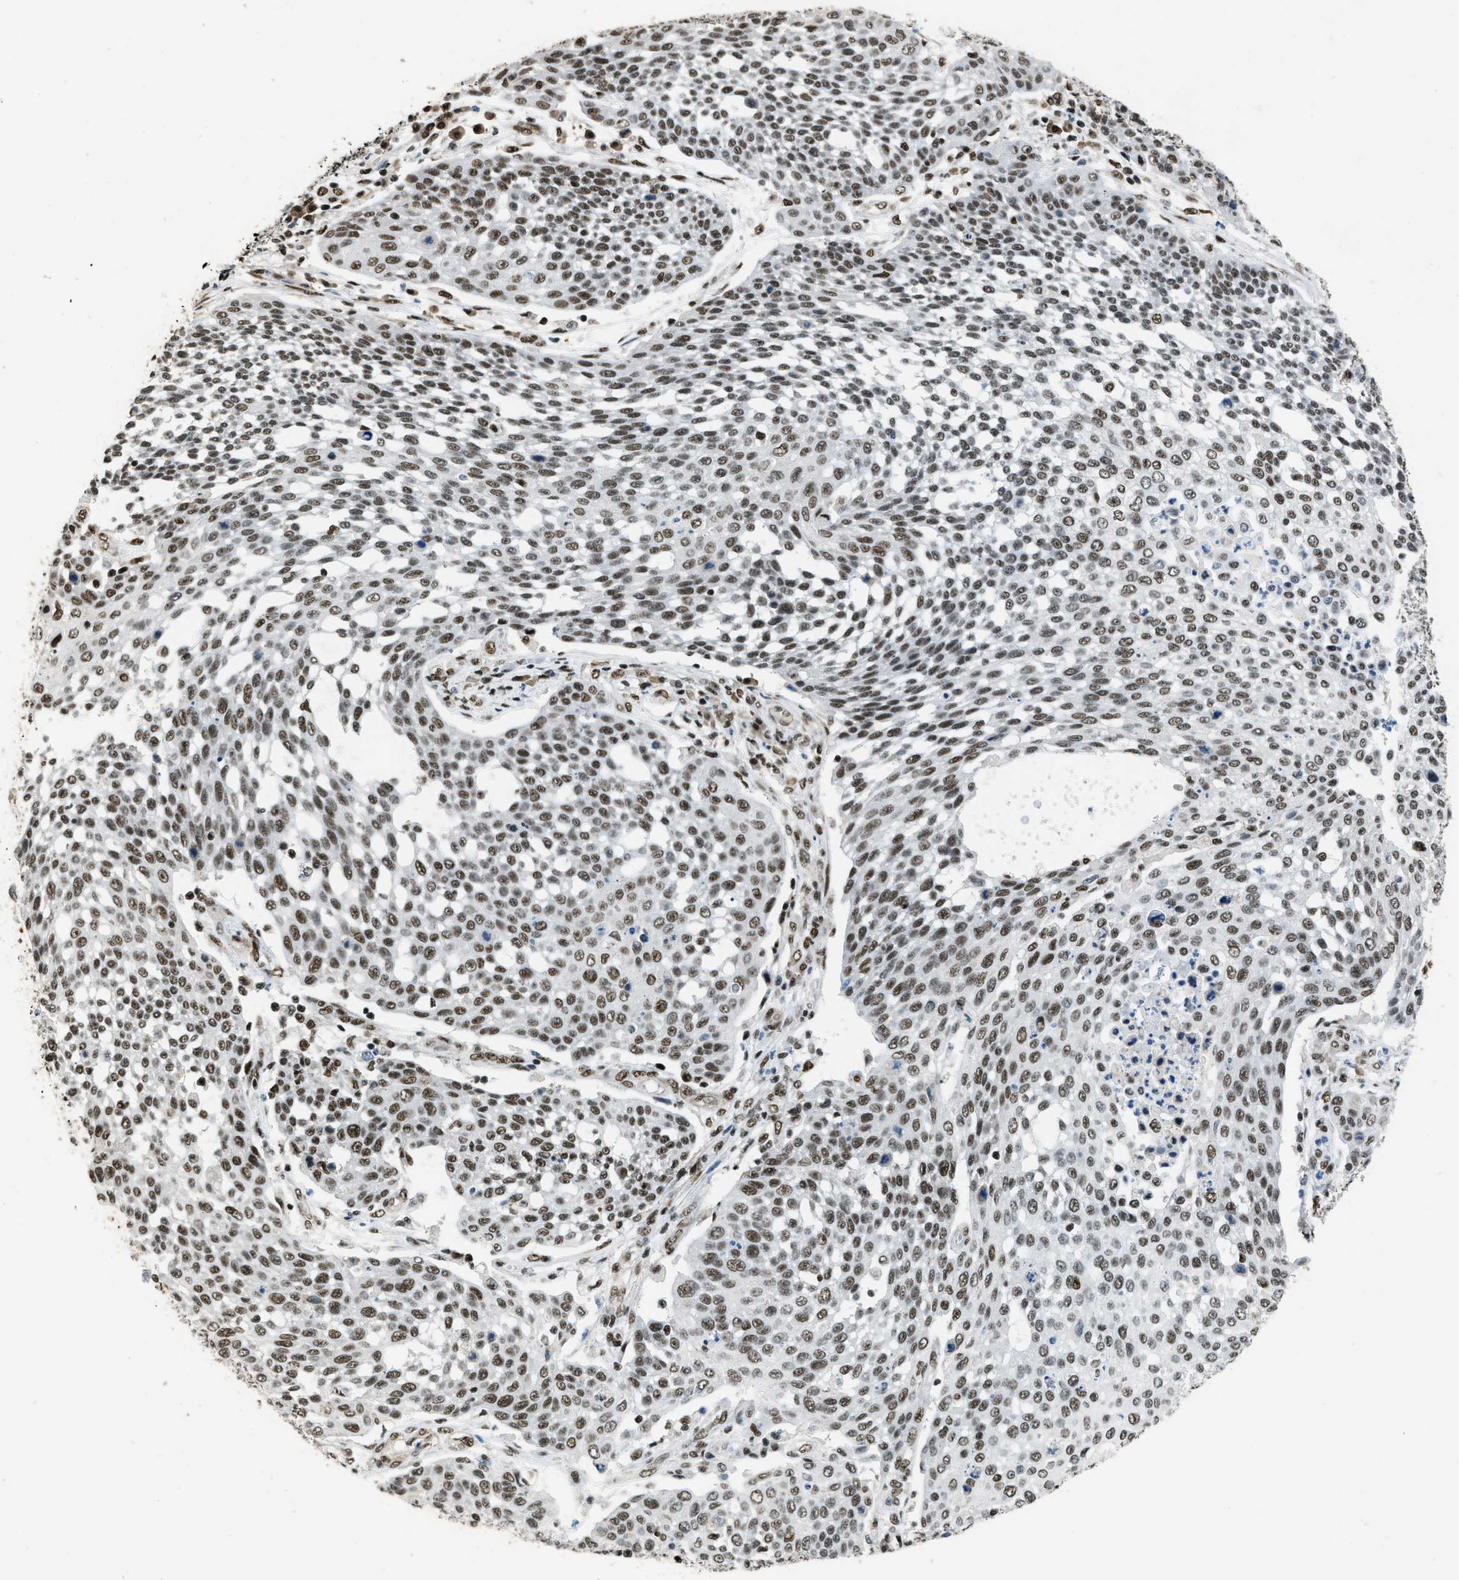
{"staining": {"intensity": "moderate", "quantity": ">75%", "location": "nuclear"}, "tissue": "cervical cancer", "cell_type": "Tumor cells", "image_type": "cancer", "snomed": [{"axis": "morphology", "description": "Squamous cell carcinoma, NOS"}, {"axis": "topography", "description": "Cervix"}], "caption": "This histopathology image shows immunohistochemistry staining of human cervical cancer (squamous cell carcinoma), with medium moderate nuclear staining in about >75% of tumor cells.", "gene": "SCAF4", "patient": {"sex": "female", "age": 34}}